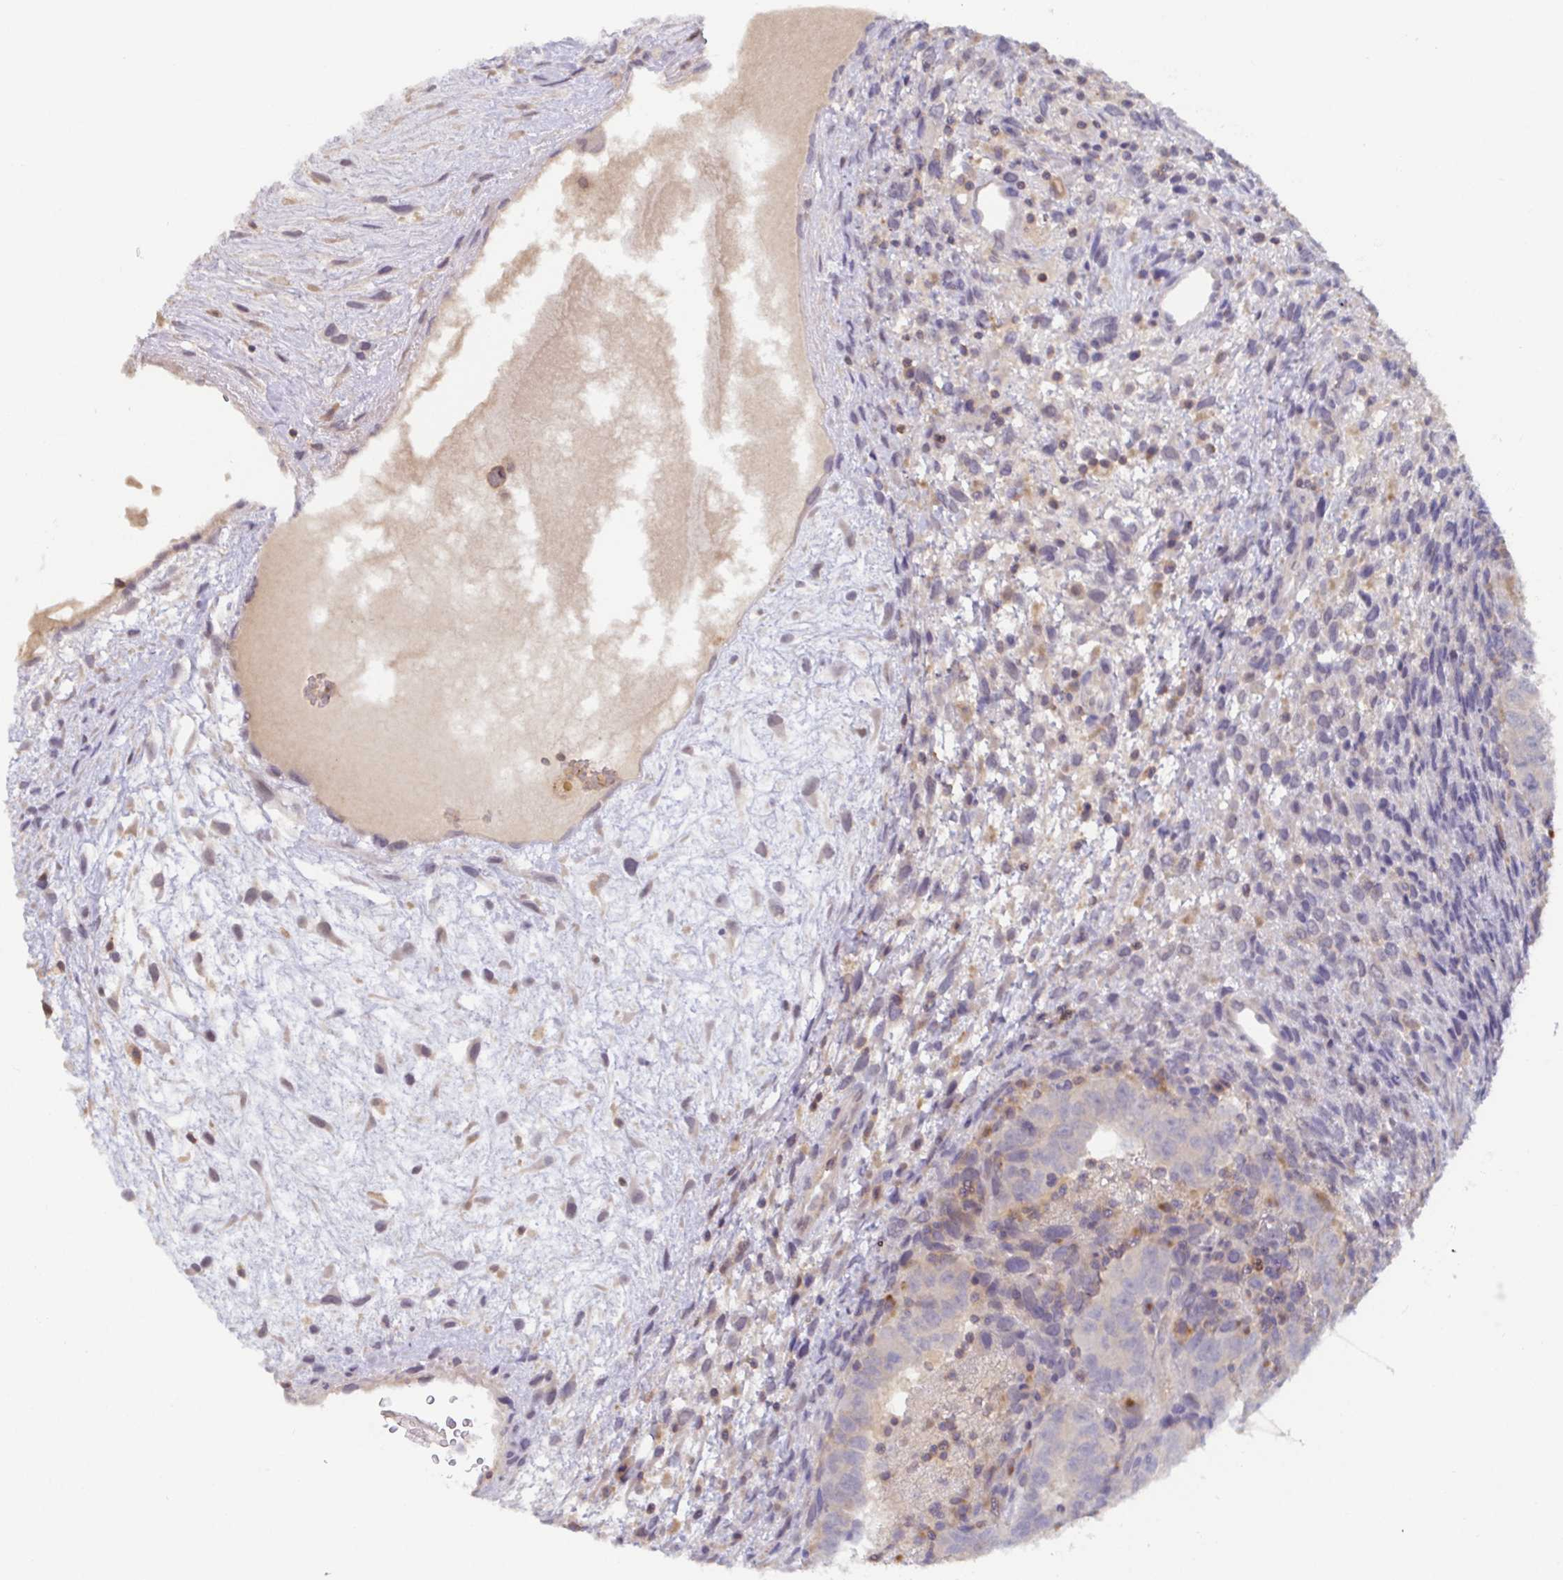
{"staining": {"intensity": "negative", "quantity": "none", "location": "none"}, "tissue": "testis cancer", "cell_type": "Tumor cells", "image_type": "cancer", "snomed": [{"axis": "morphology", "description": "Carcinoma, Embryonal, NOS"}, {"axis": "topography", "description": "Testis"}], "caption": "An immunohistochemistry histopathology image of testis embryonal carcinoma is shown. There is no staining in tumor cells of testis embryonal carcinoma. The staining is performed using DAB (3,3'-diaminobenzidine) brown chromogen with nuclei counter-stained in using hematoxylin.", "gene": "CDH18", "patient": {"sex": "male", "age": 24}}